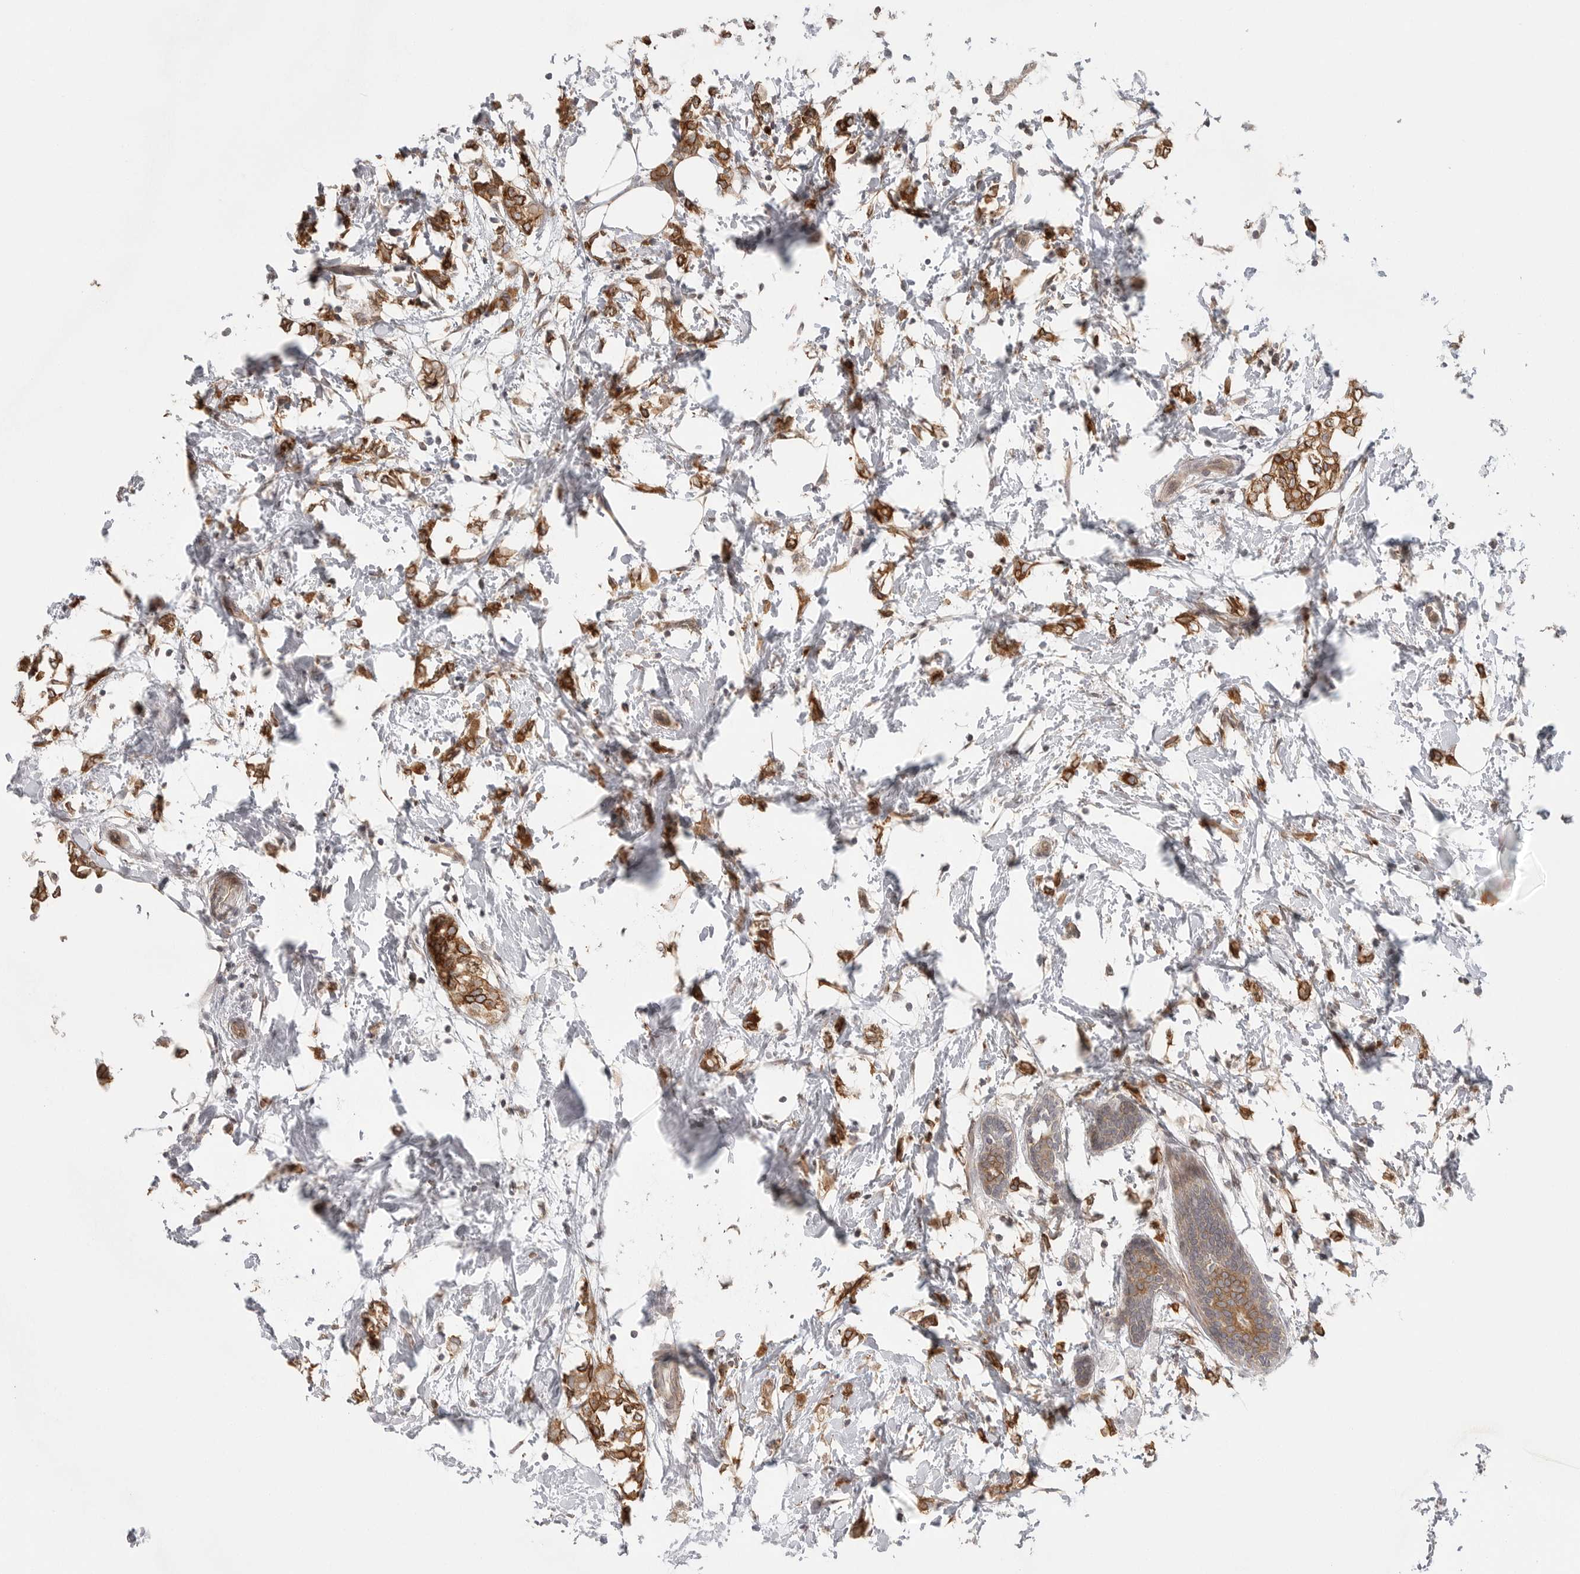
{"staining": {"intensity": "strong", "quantity": ">75%", "location": "cytoplasmic/membranous"}, "tissue": "breast cancer", "cell_type": "Tumor cells", "image_type": "cancer", "snomed": [{"axis": "morphology", "description": "Normal tissue, NOS"}, {"axis": "morphology", "description": "Lobular carcinoma"}, {"axis": "topography", "description": "Breast"}], "caption": "Tumor cells show high levels of strong cytoplasmic/membranous staining in about >75% of cells in human breast cancer (lobular carcinoma).", "gene": "CERS2", "patient": {"sex": "female", "age": 47}}